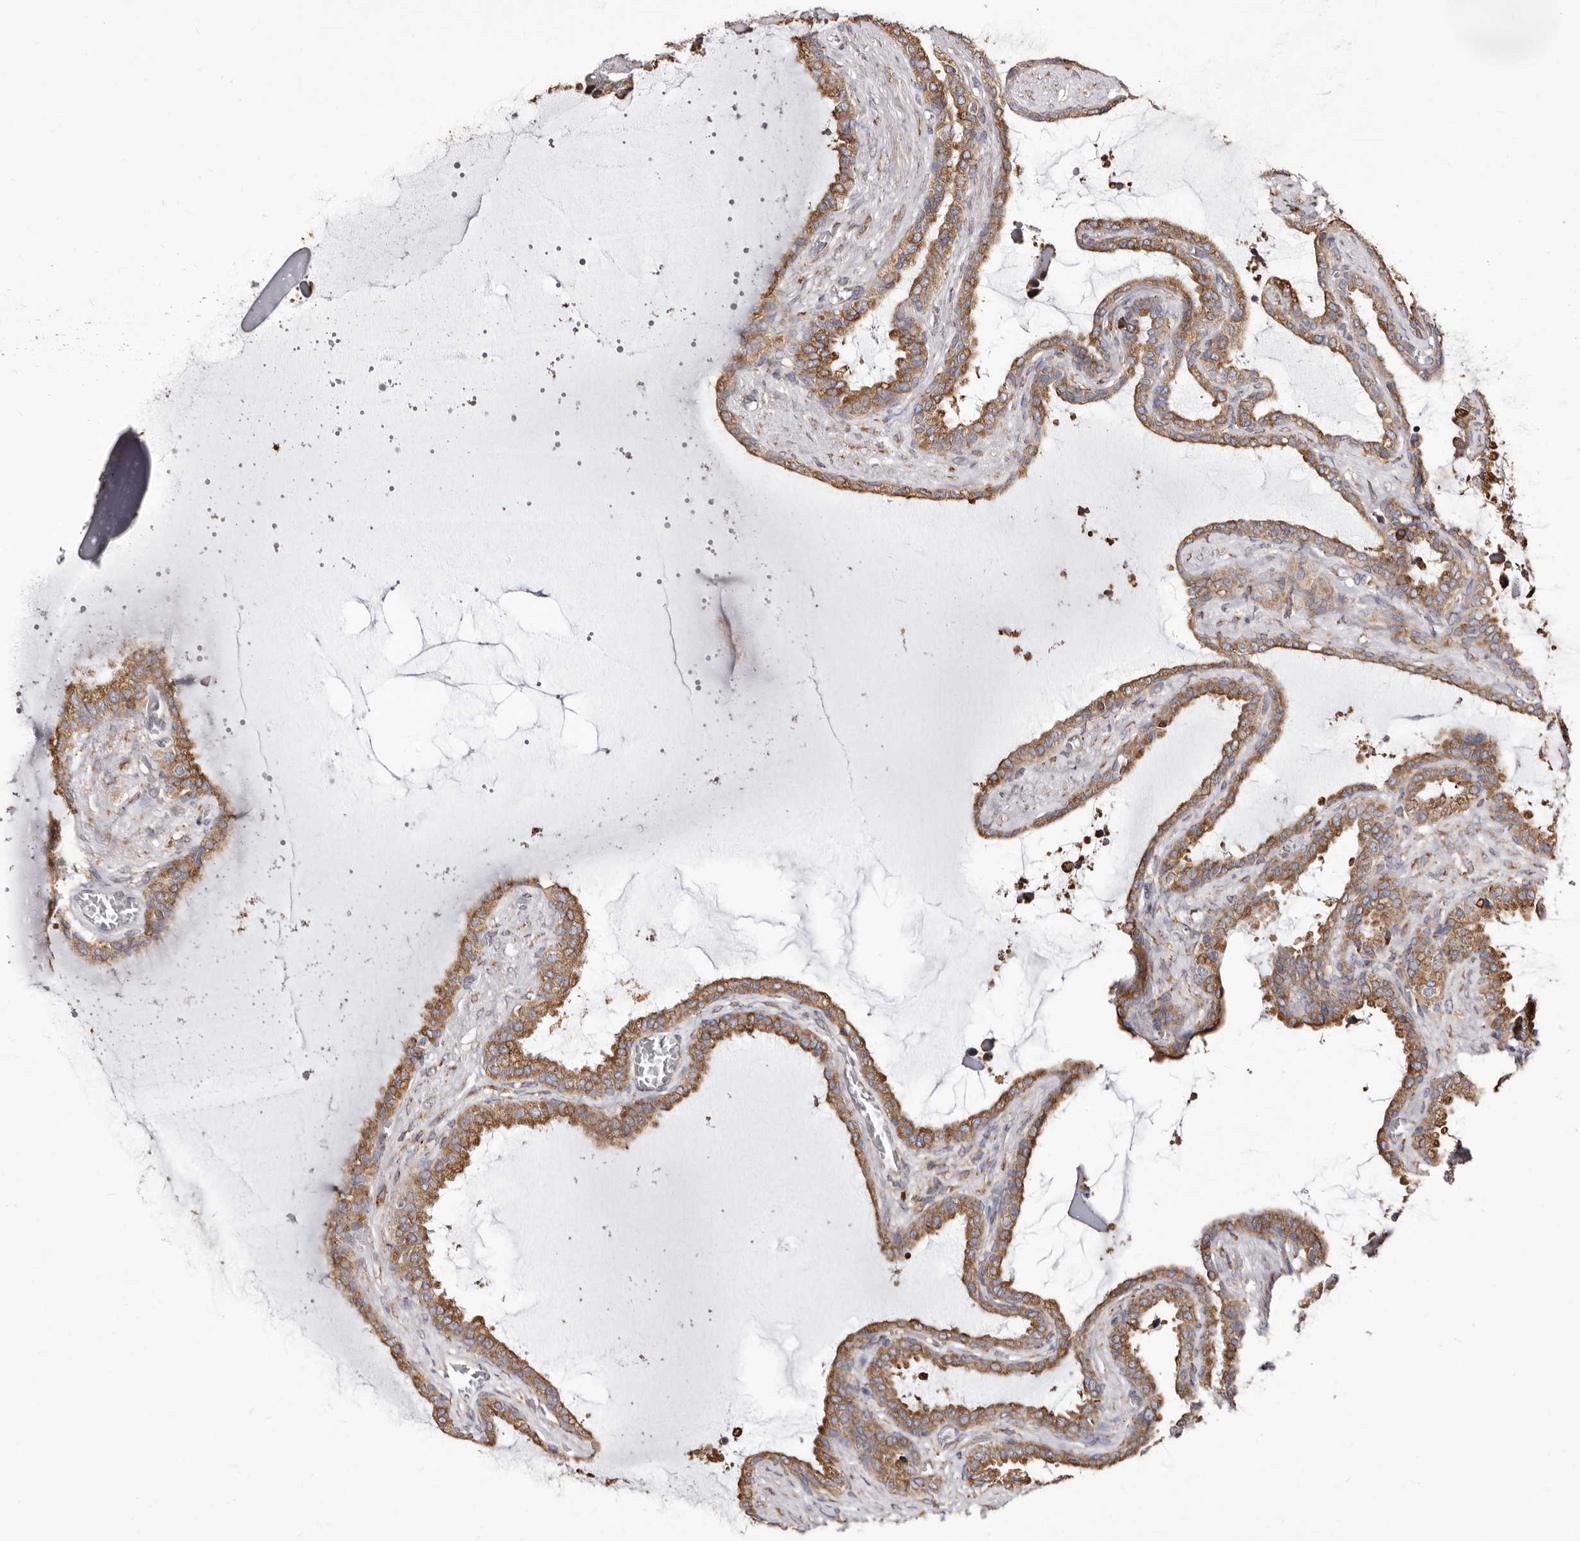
{"staining": {"intensity": "moderate", "quantity": ">75%", "location": "cytoplasmic/membranous"}, "tissue": "seminal vesicle", "cell_type": "Glandular cells", "image_type": "normal", "snomed": [{"axis": "morphology", "description": "Normal tissue, NOS"}, {"axis": "topography", "description": "Seminal veicle"}], "caption": "This image demonstrates benign seminal vesicle stained with IHC to label a protein in brown. The cytoplasmic/membranous of glandular cells show moderate positivity for the protein. Nuclei are counter-stained blue.", "gene": "ACBD6", "patient": {"sex": "male", "age": 46}}